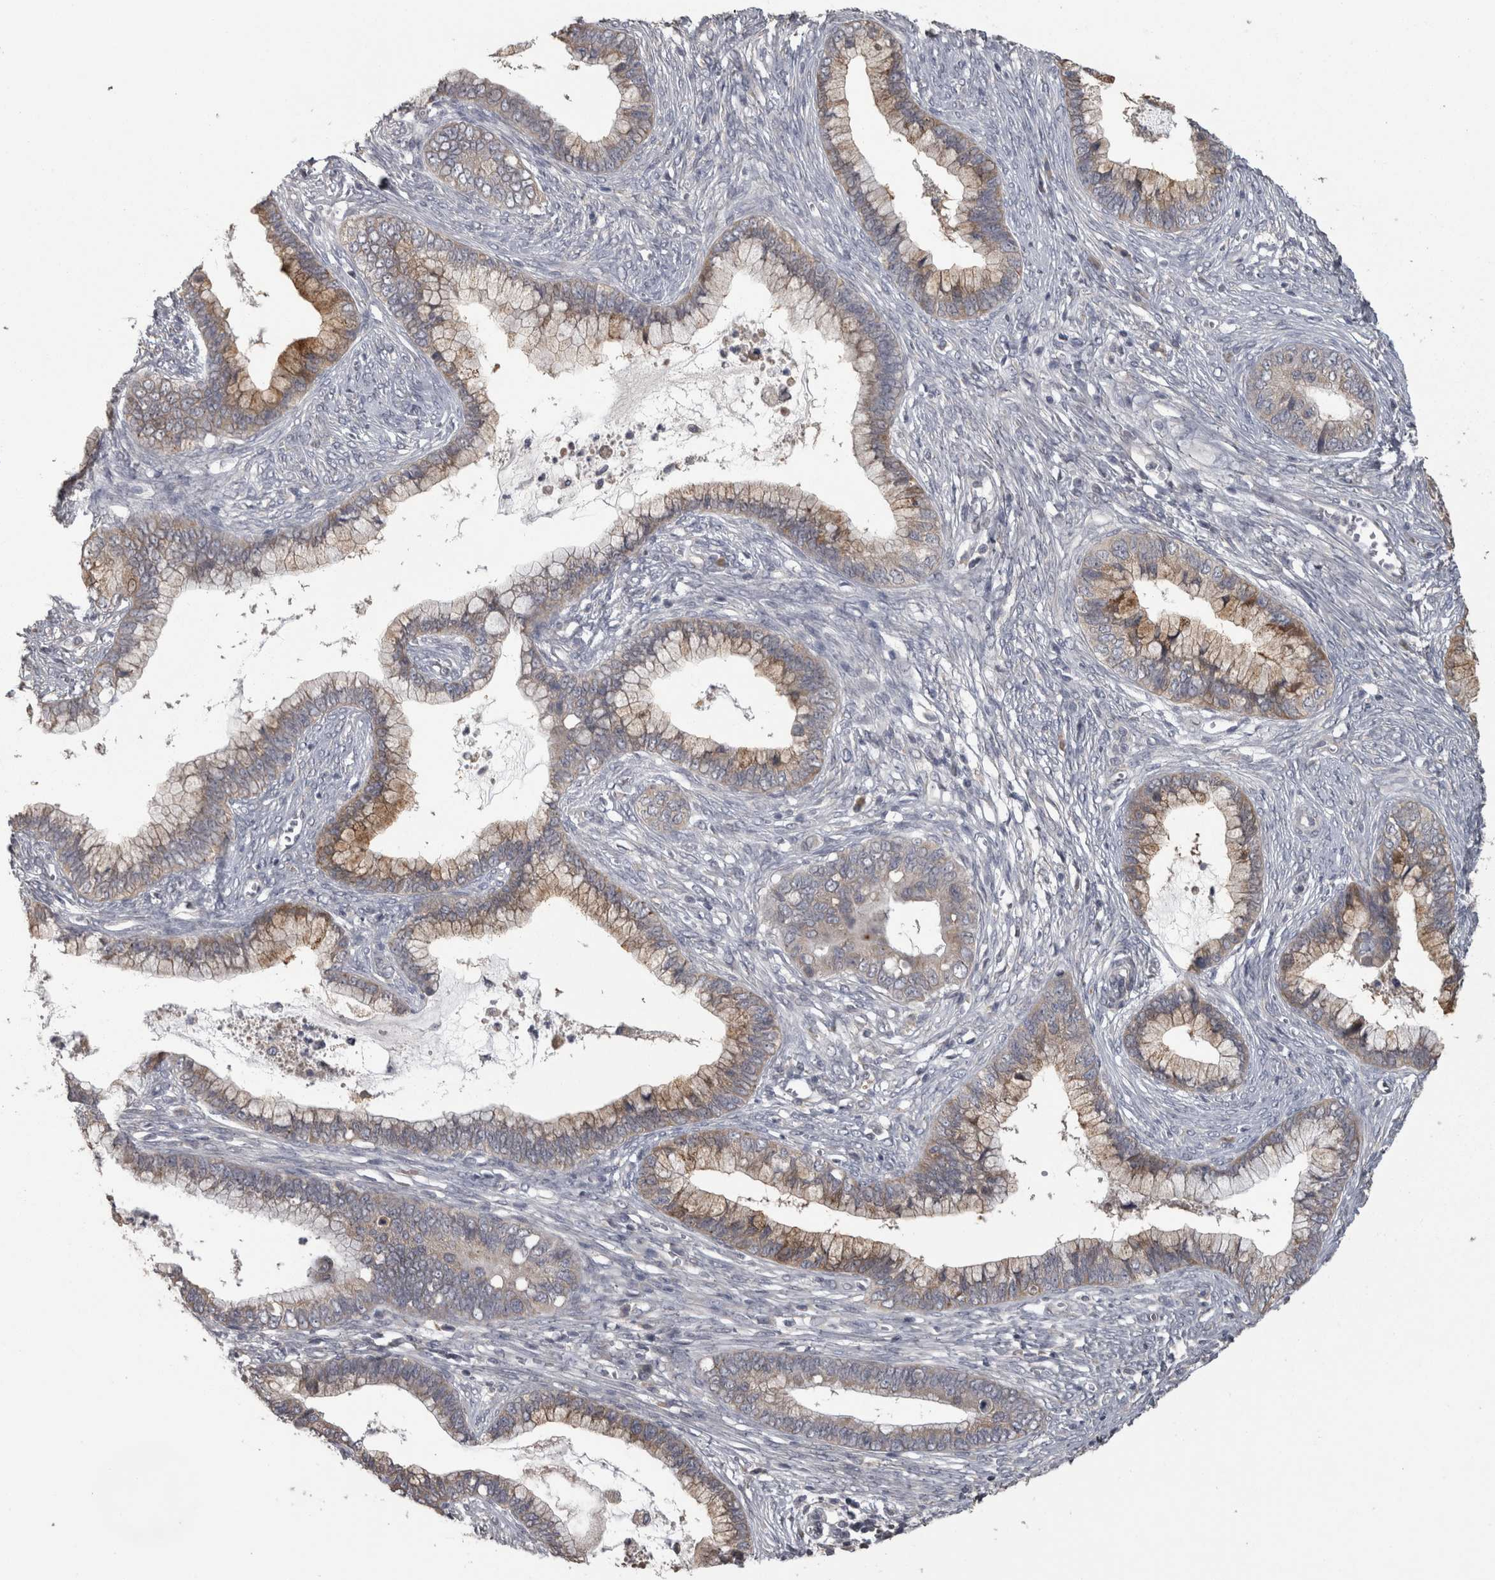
{"staining": {"intensity": "weak", "quantity": "25%-75%", "location": "cytoplasmic/membranous"}, "tissue": "cervical cancer", "cell_type": "Tumor cells", "image_type": "cancer", "snomed": [{"axis": "morphology", "description": "Adenocarcinoma, NOS"}, {"axis": "topography", "description": "Cervix"}], "caption": "A low amount of weak cytoplasmic/membranous expression is seen in about 25%-75% of tumor cells in cervical cancer tissue. (brown staining indicates protein expression, while blue staining denotes nuclei).", "gene": "RAB29", "patient": {"sex": "female", "age": 44}}